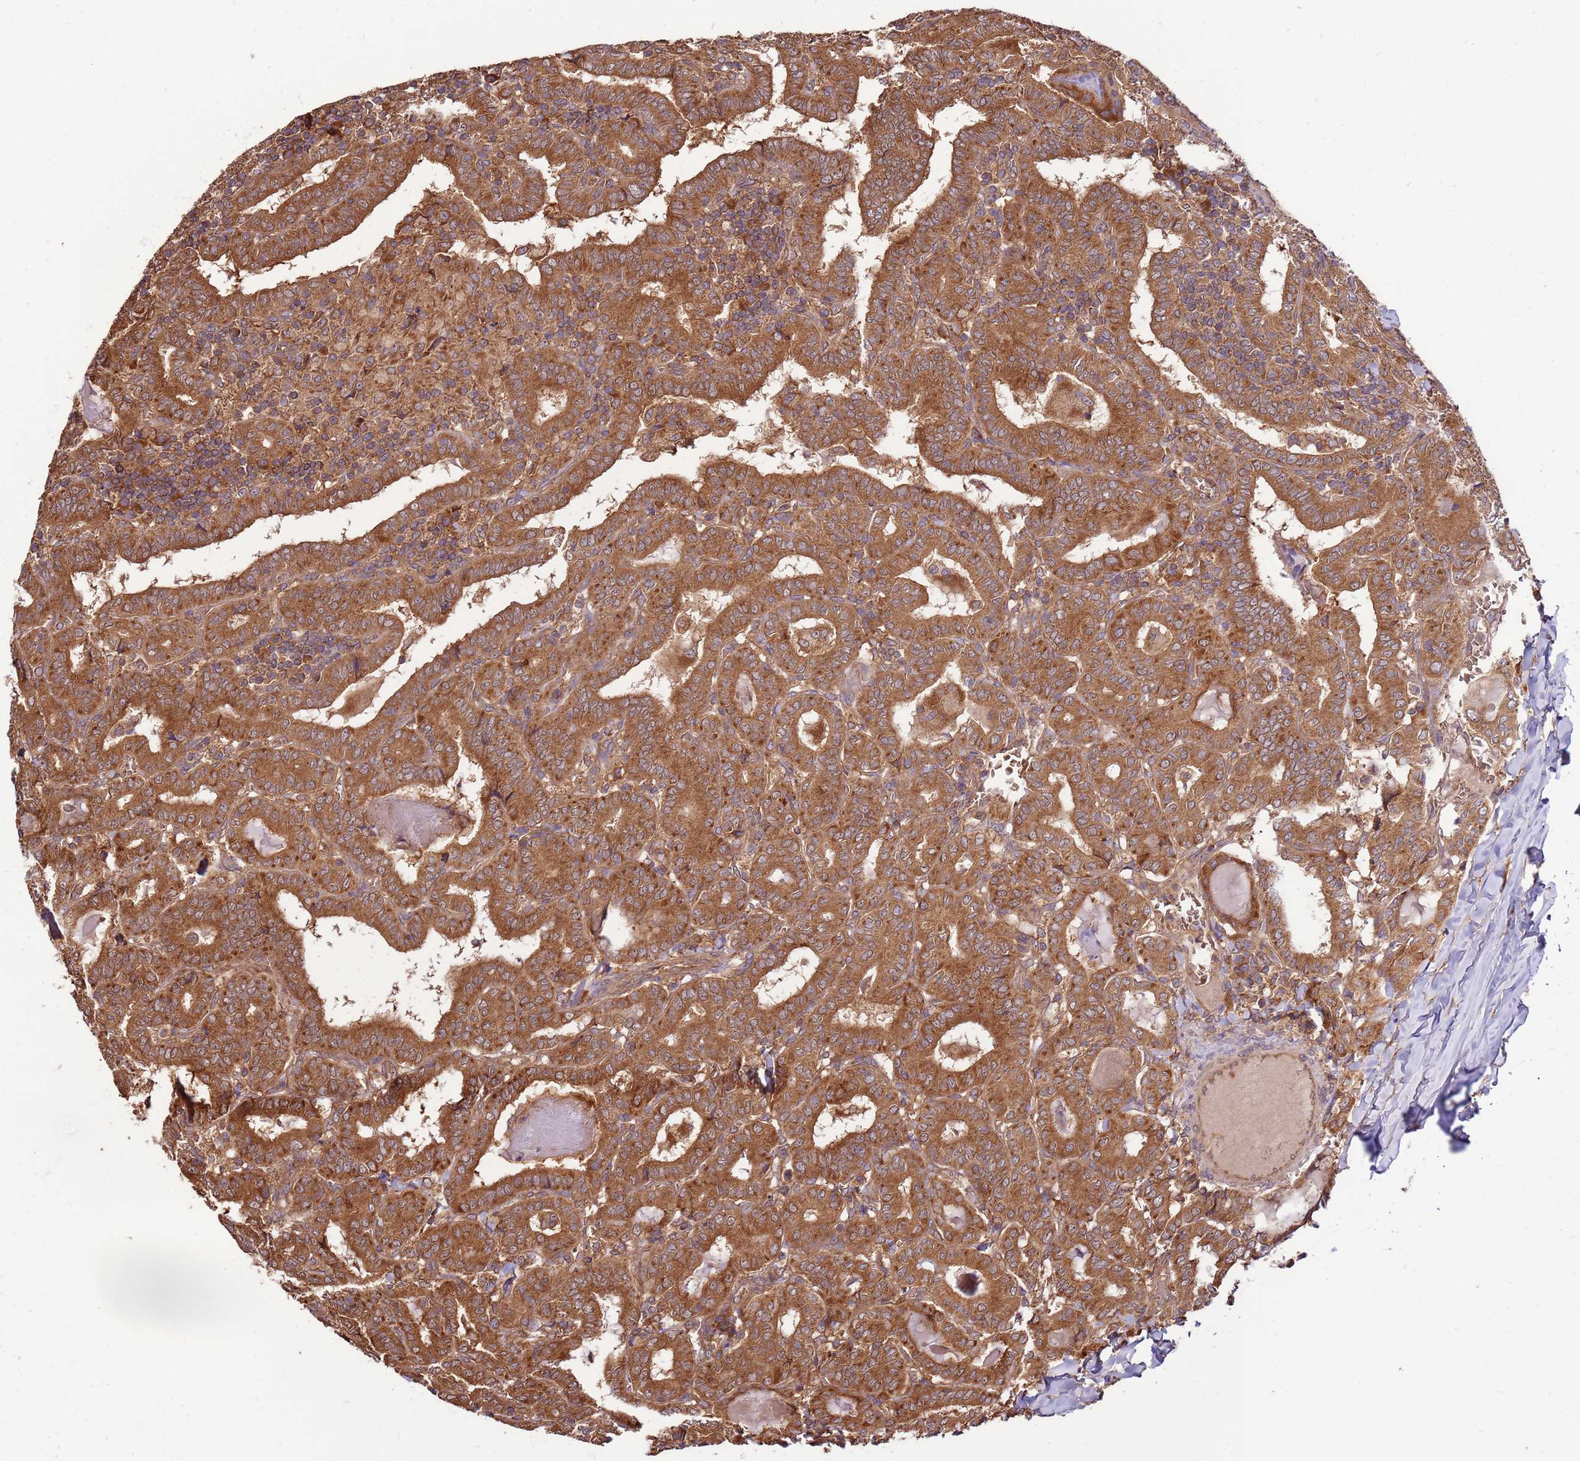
{"staining": {"intensity": "strong", "quantity": ">75%", "location": "cytoplasmic/membranous"}, "tissue": "thyroid cancer", "cell_type": "Tumor cells", "image_type": "cancer", "snomed": [{"axis": "morphology", "description": "Papillary adenocarcinoma, NOS"}, {"axis": "topography", "description": "Thyroid gland"}], "caption": "Brown immunohistochemical staining in thyroid papillary adenocarcinoma exhibits strong cytoplasmic/membranous positivity in about >75% of tumor cells.", "gene": "SLC44A5", "patient": {"sex": "female", "age": 72}}